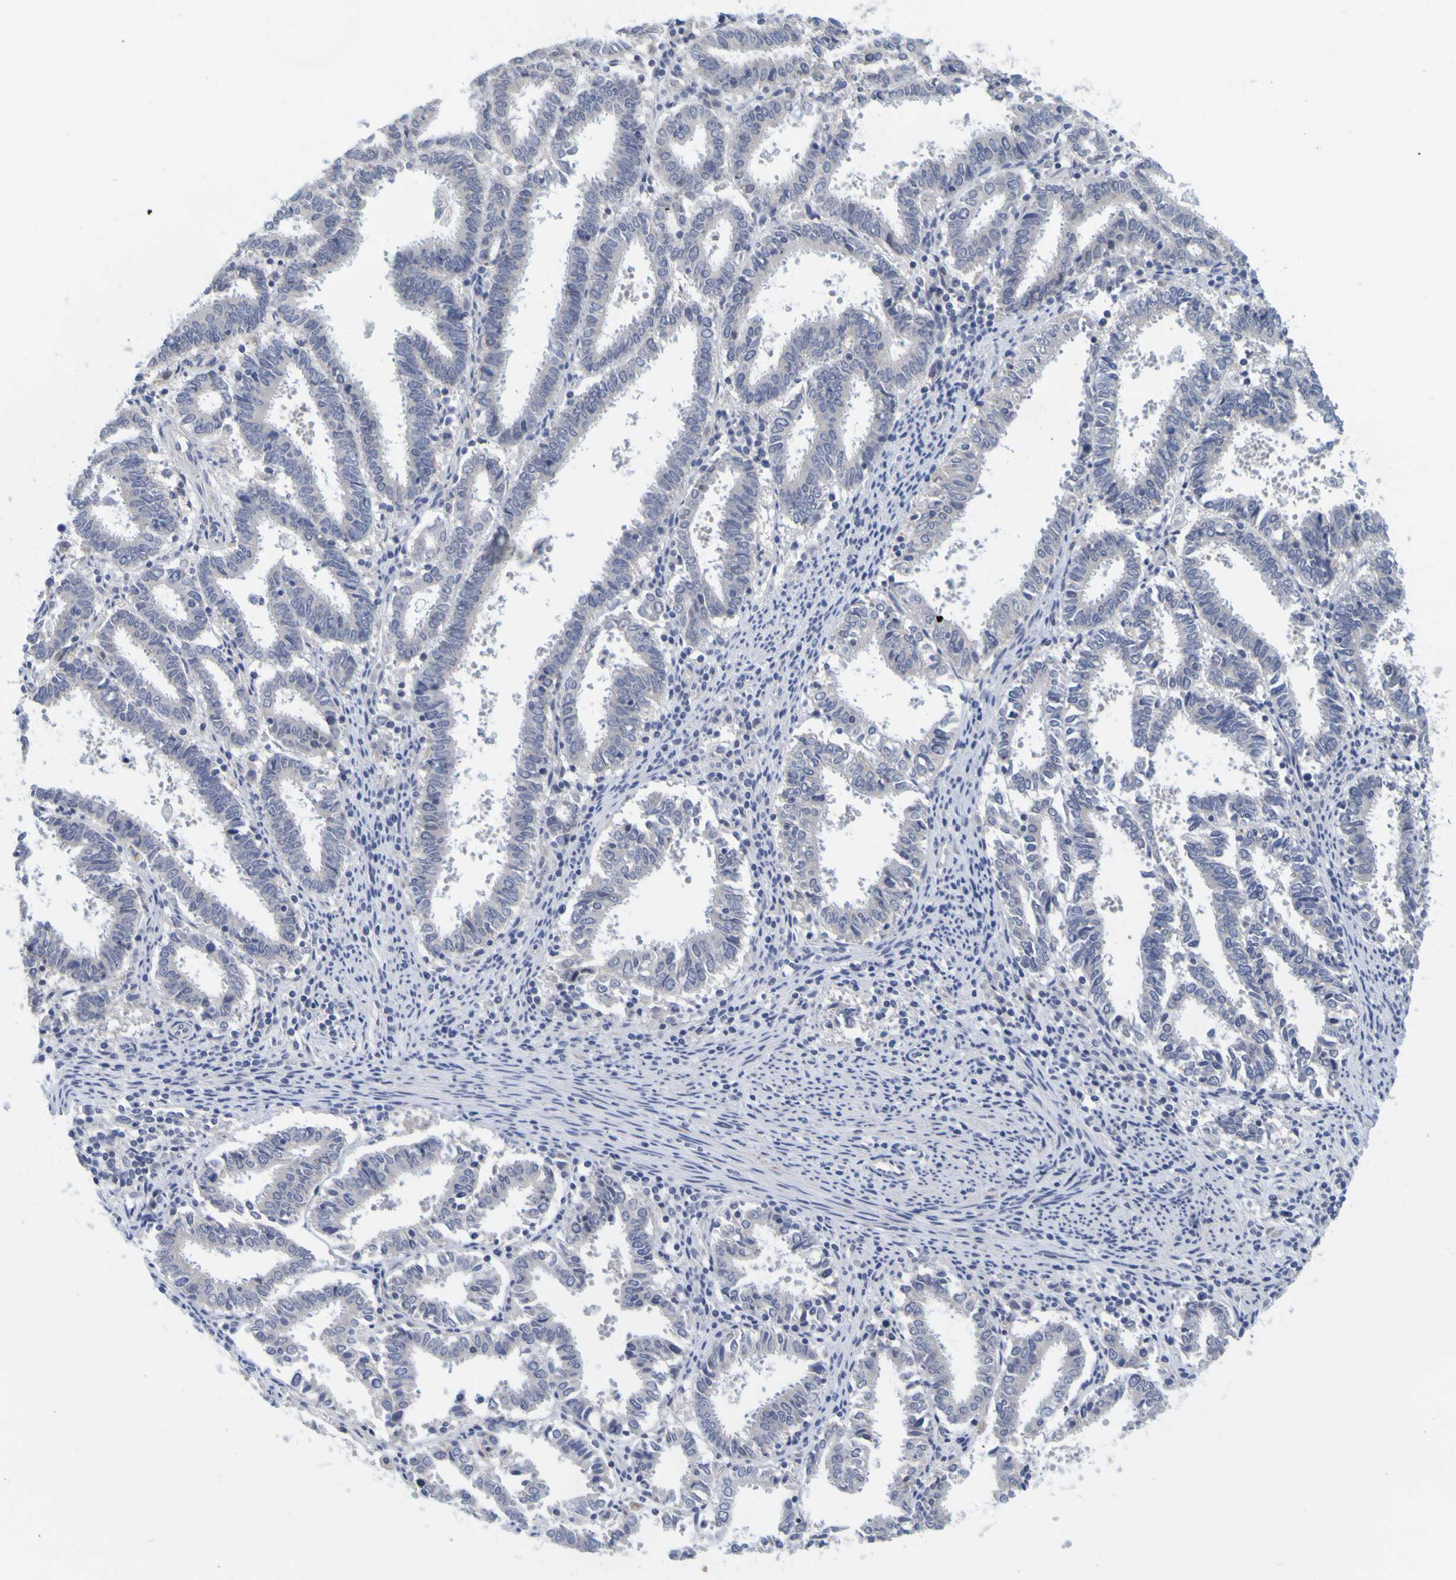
{"staining": {"intensity": "negative", "quantity": "none", "location": "none"}, "tissue": "endometrial cancer", "cell_type": "Tumor cells", "image_type": "cancer", "snomed": [{"axis": "morphology", "description": "Adenocarcinoma, NOS"}, {"axis": "topography", "description": "Uterus"}], "caption": "There is no significant expression in tumor cells of endometrial cancer.", "gene": "ENDOU", "patient": {"sex": "female", "age": 83}}